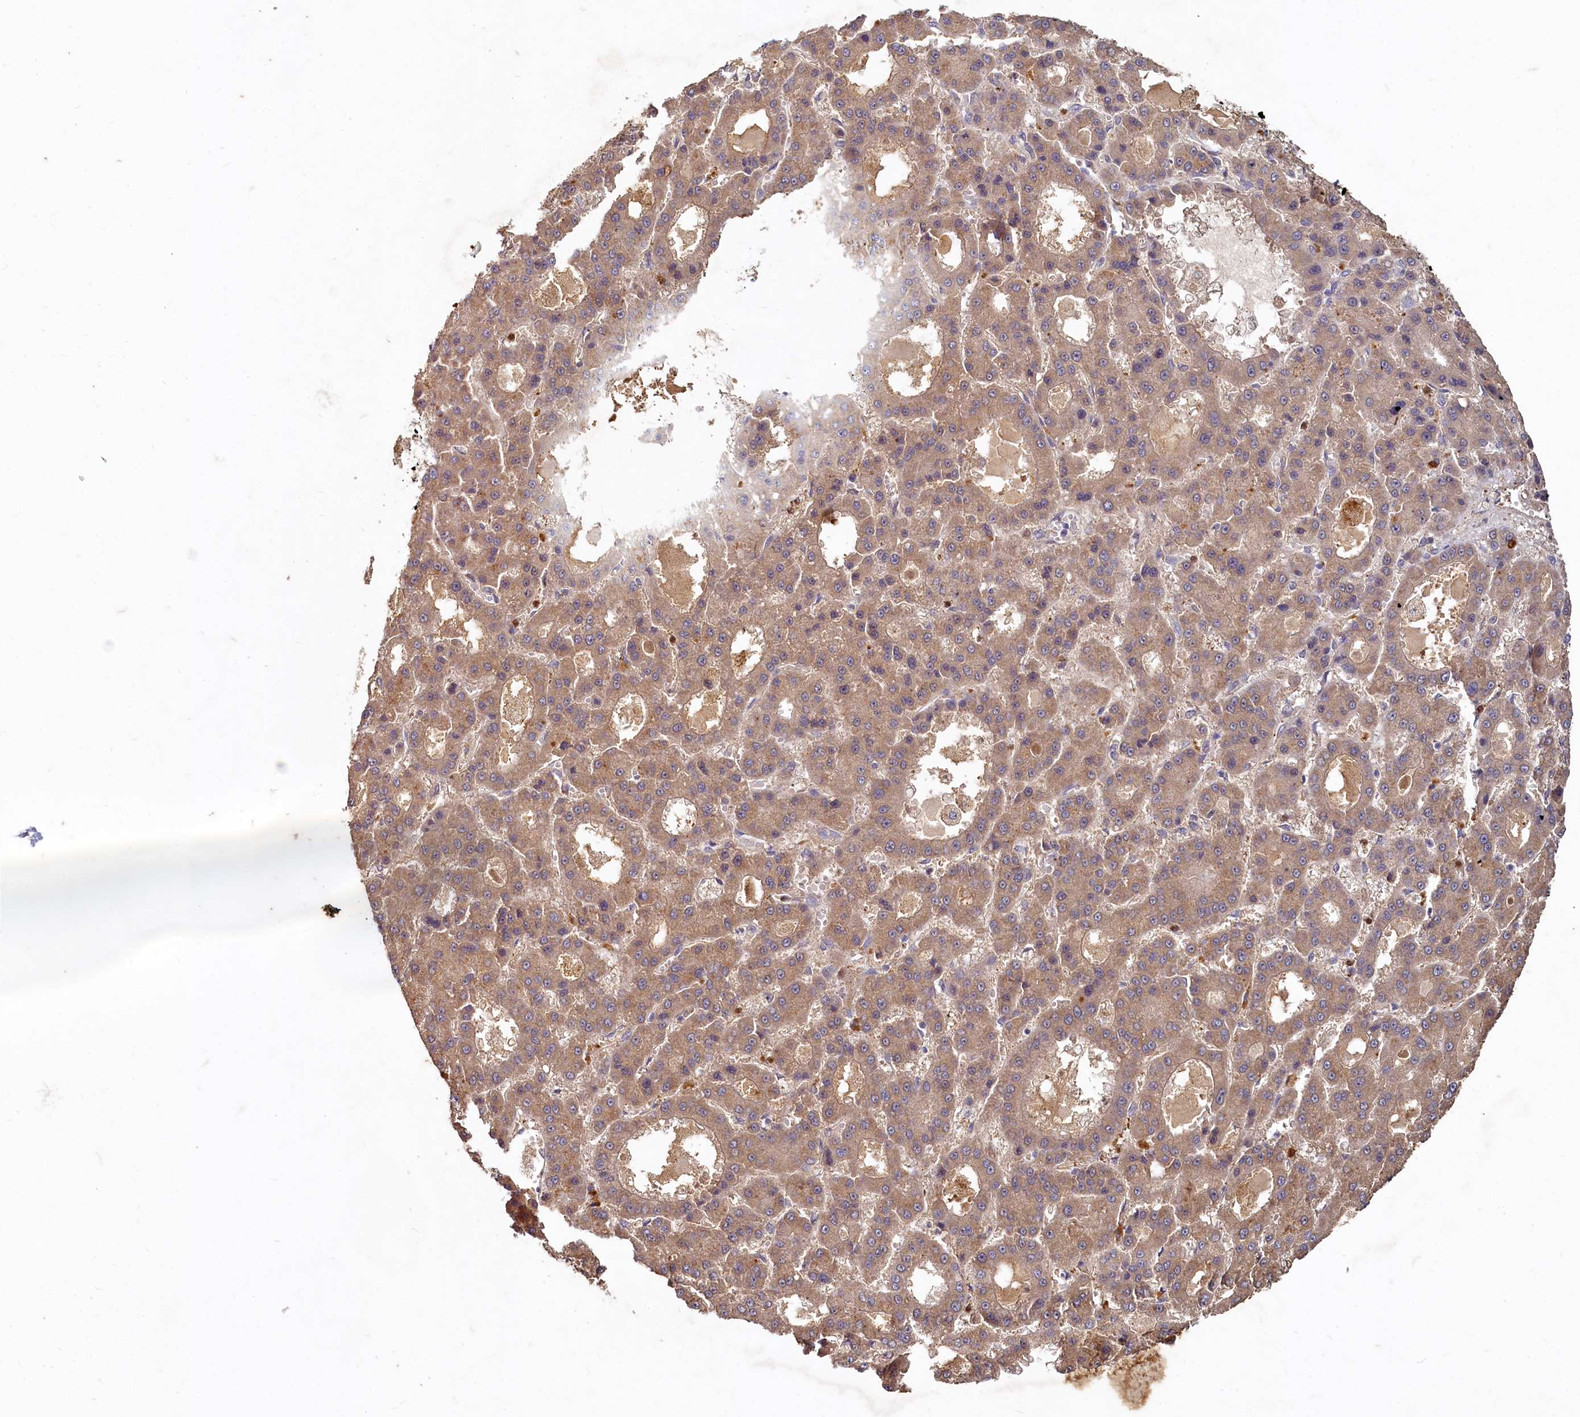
{"staining": {"intensity": "moderate", "quantity": ">75%", "location": "cytoplasmic/membranous"}, "tissue": "liver cancer", "cell_type": "Tumor cells", "image_type": "cancer", "snomed": [{"axis": "morphology", "description": "Carcinoma, Hepatocellular, NOS"}, {"axis": "topography", "description": "Liver"}], "caption": "Tumor cells display medium levels of moderate cytoplasmic/membranous expression in approximately >75% of cells in hepatocellular carcinoma (liver). (brown staining indicates protein expression, while blue staining denotes nuclei).", "gene": "HERC3", "patient": {"sex": "male", "age": 70}}